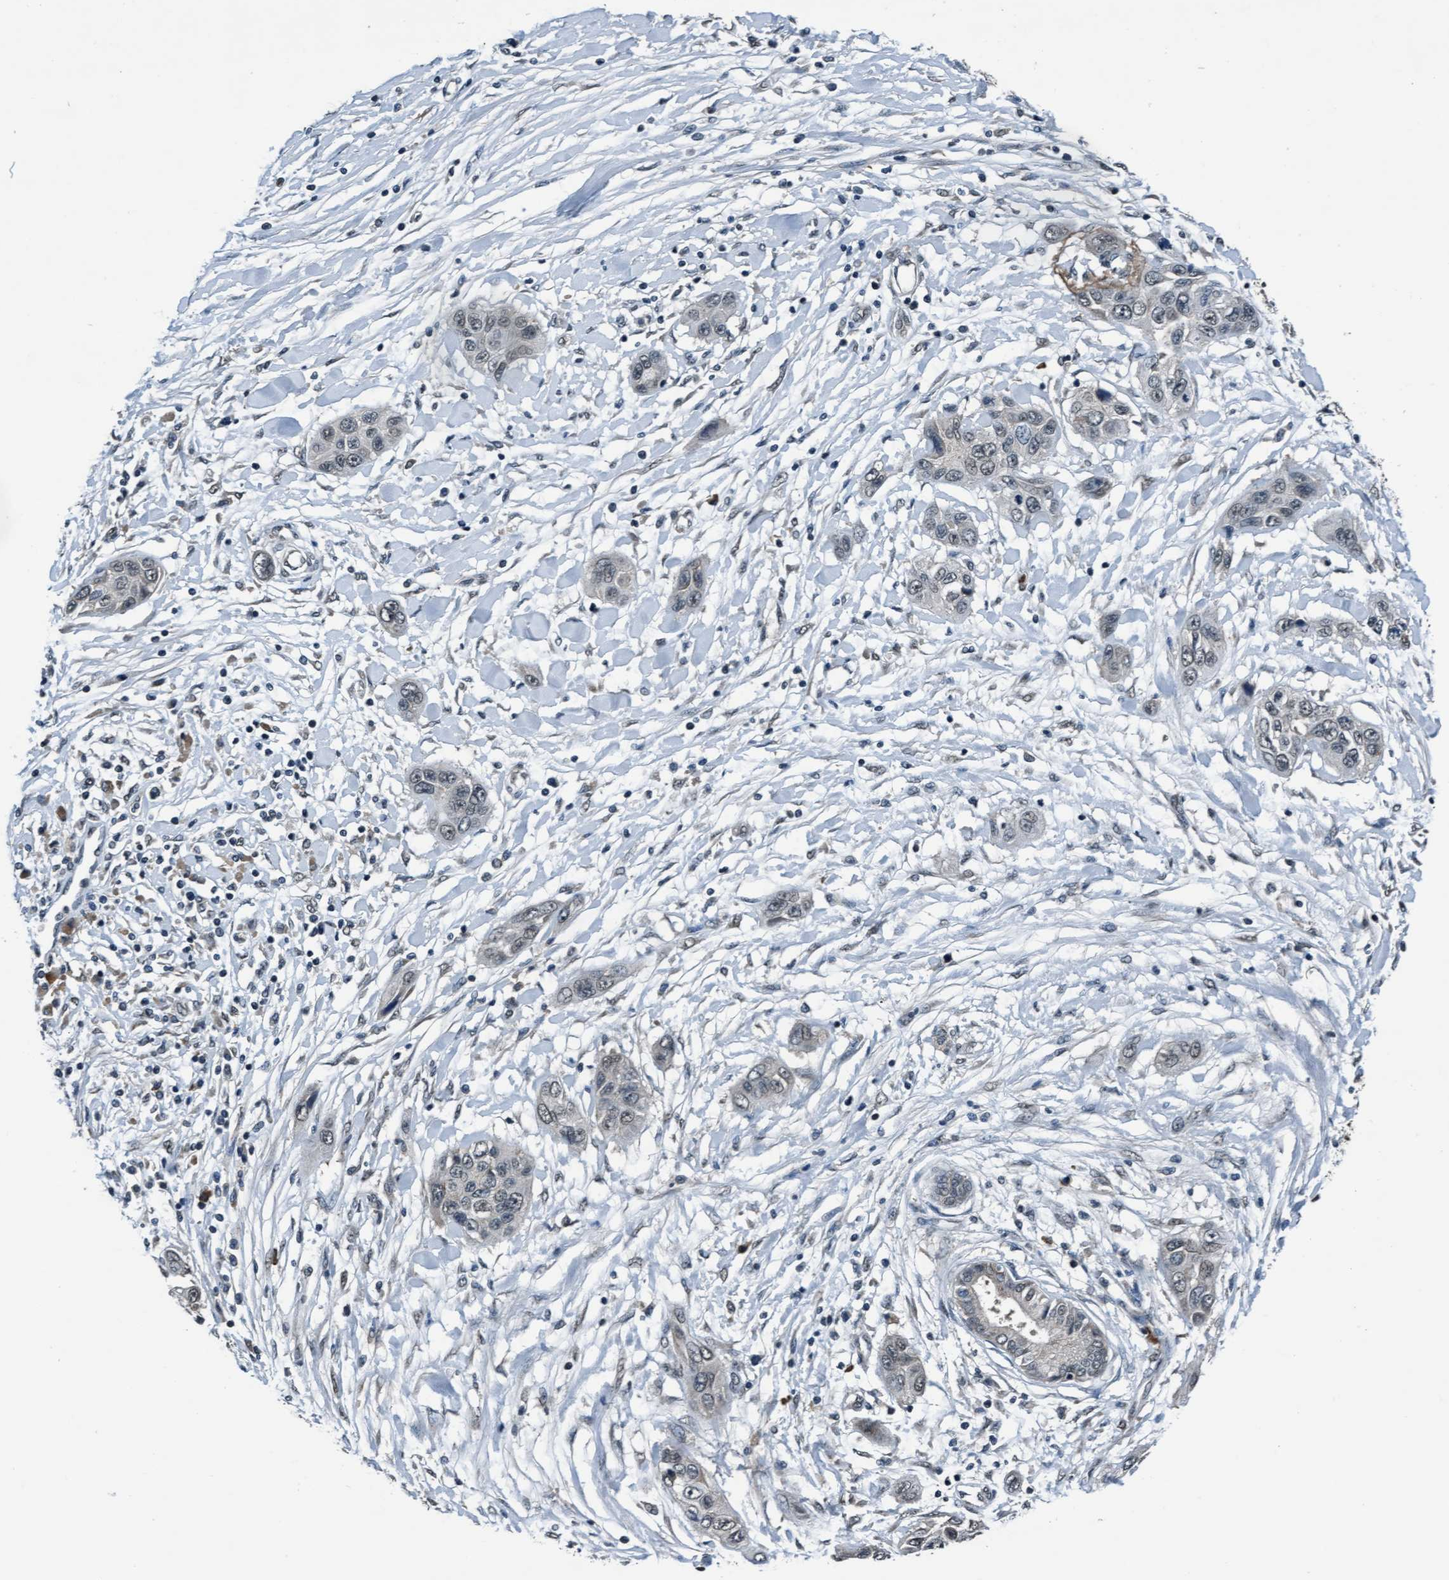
{"staining": {"intensity": "weak", "quantity": "<25%", "location": "nuclear"}, "tissue": "pancreatic cancer", "cell_type": "Tumor cells", "image_type": "cancer", "snomed": [{"axis": "morphology", "description": "Adenocarcinoma, NOS"}, {"axis": "topography", "description": "Pancreas"}], "caption": "A micrograph of human pancreatic cancer (adenocarcinoma) is negative for staining in tumor cells.", "gene": "WASF1", "patient": {"sex": "female", "age": 70}}